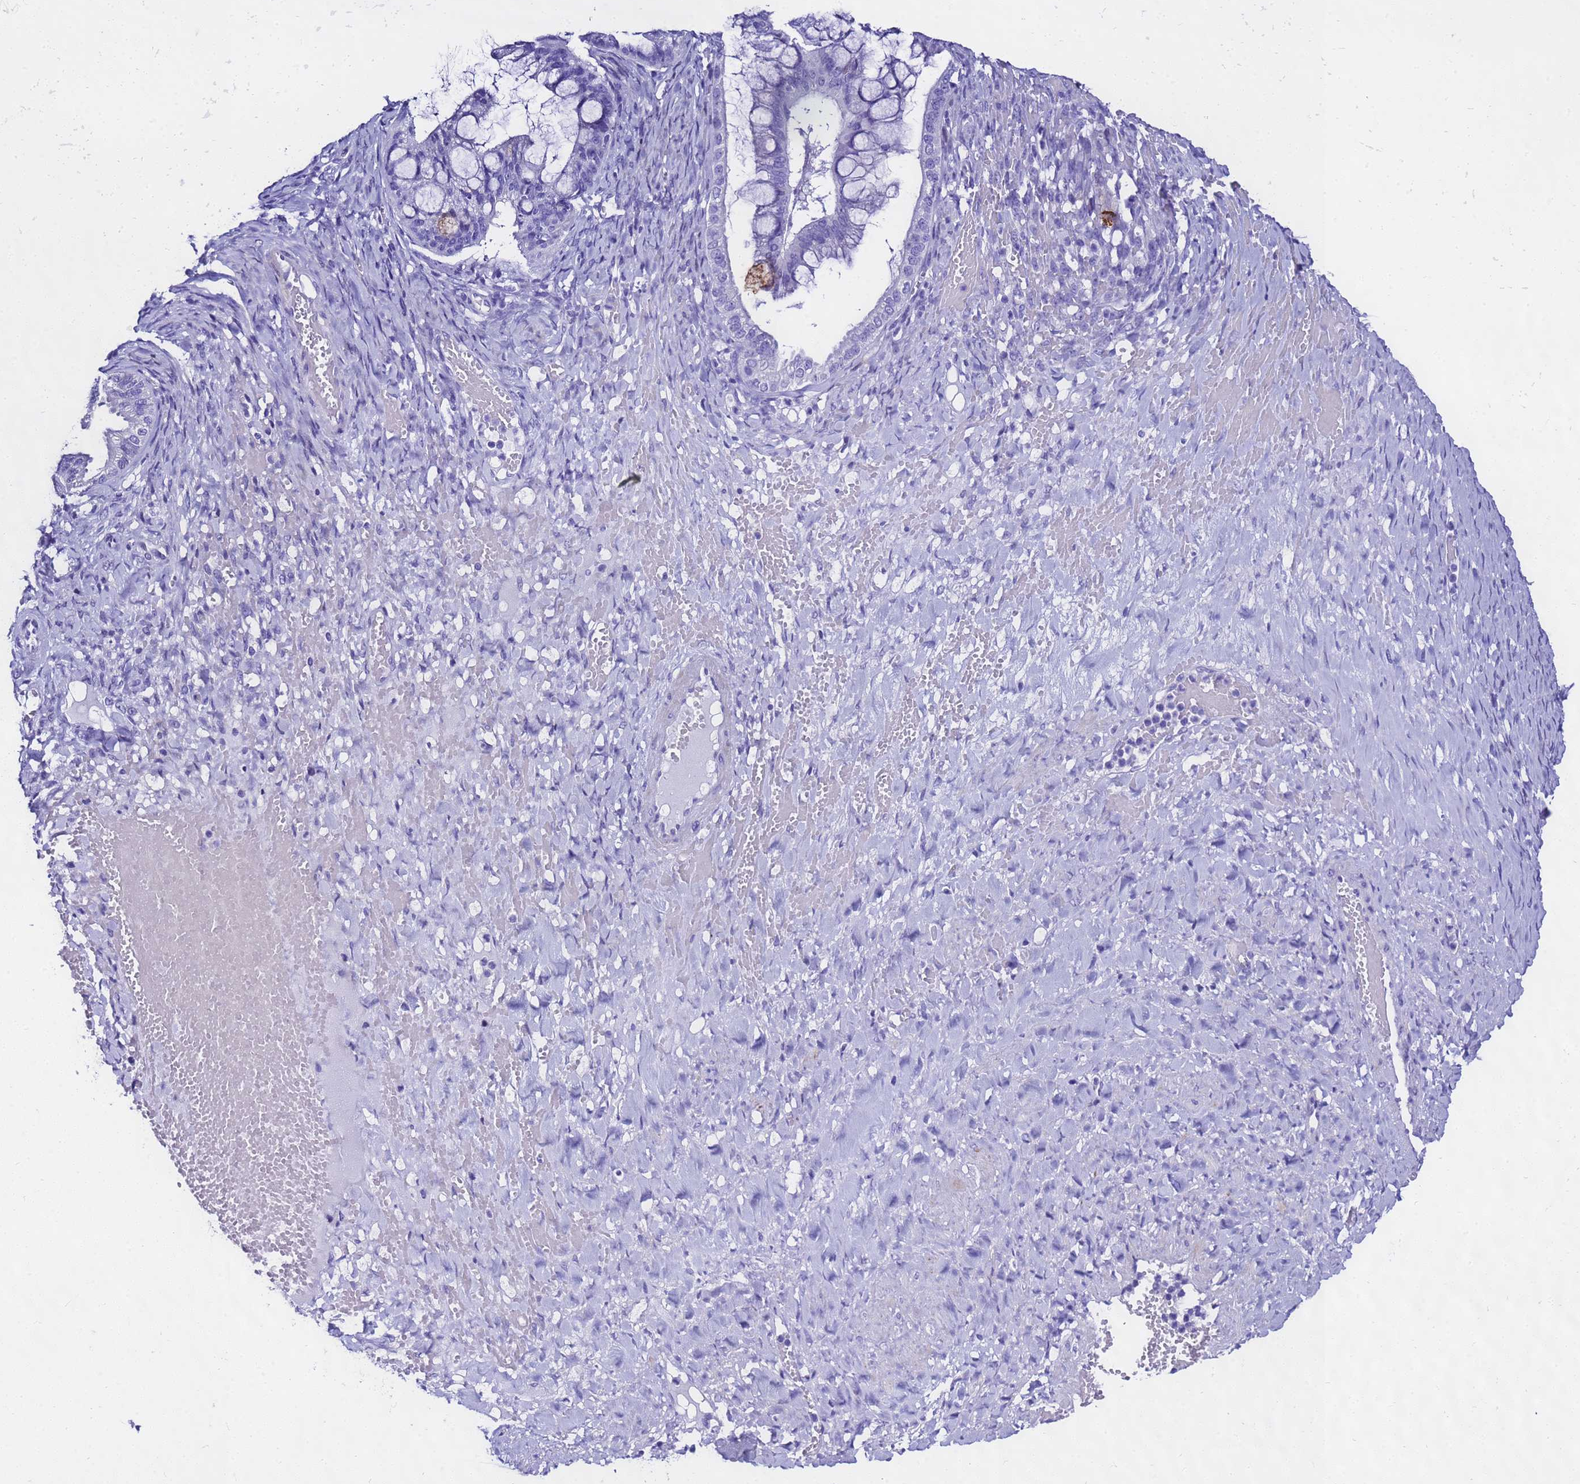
{"staining": {"intensity": "strong", "quantity": "<25%", "location": "cytoplasmic/membranous"}, "tissue": "ovarian cancer", "cell_type": "Tumor cells", "image_type": "cancer", "snomed": [{"axis": "morphology", "description": "Cystadenocarcinoma, mucinous, NOS"}, {"axis": "topography", "description": "Ovary"}], "caption": "Immunohistochemistry (DAB) staining of human mucinous cystadenocarcinoma (ovarian) exhibits strong cytoplasmic/membranous protein expression in about <25% of tumor cells. The protein is stained brown, and the nuclei are stained in blue (DAB IHC with brightfield microscopy, high magnification).", "gene": "UGT2B10", "patient": {"sex": "female", "age": 73}}